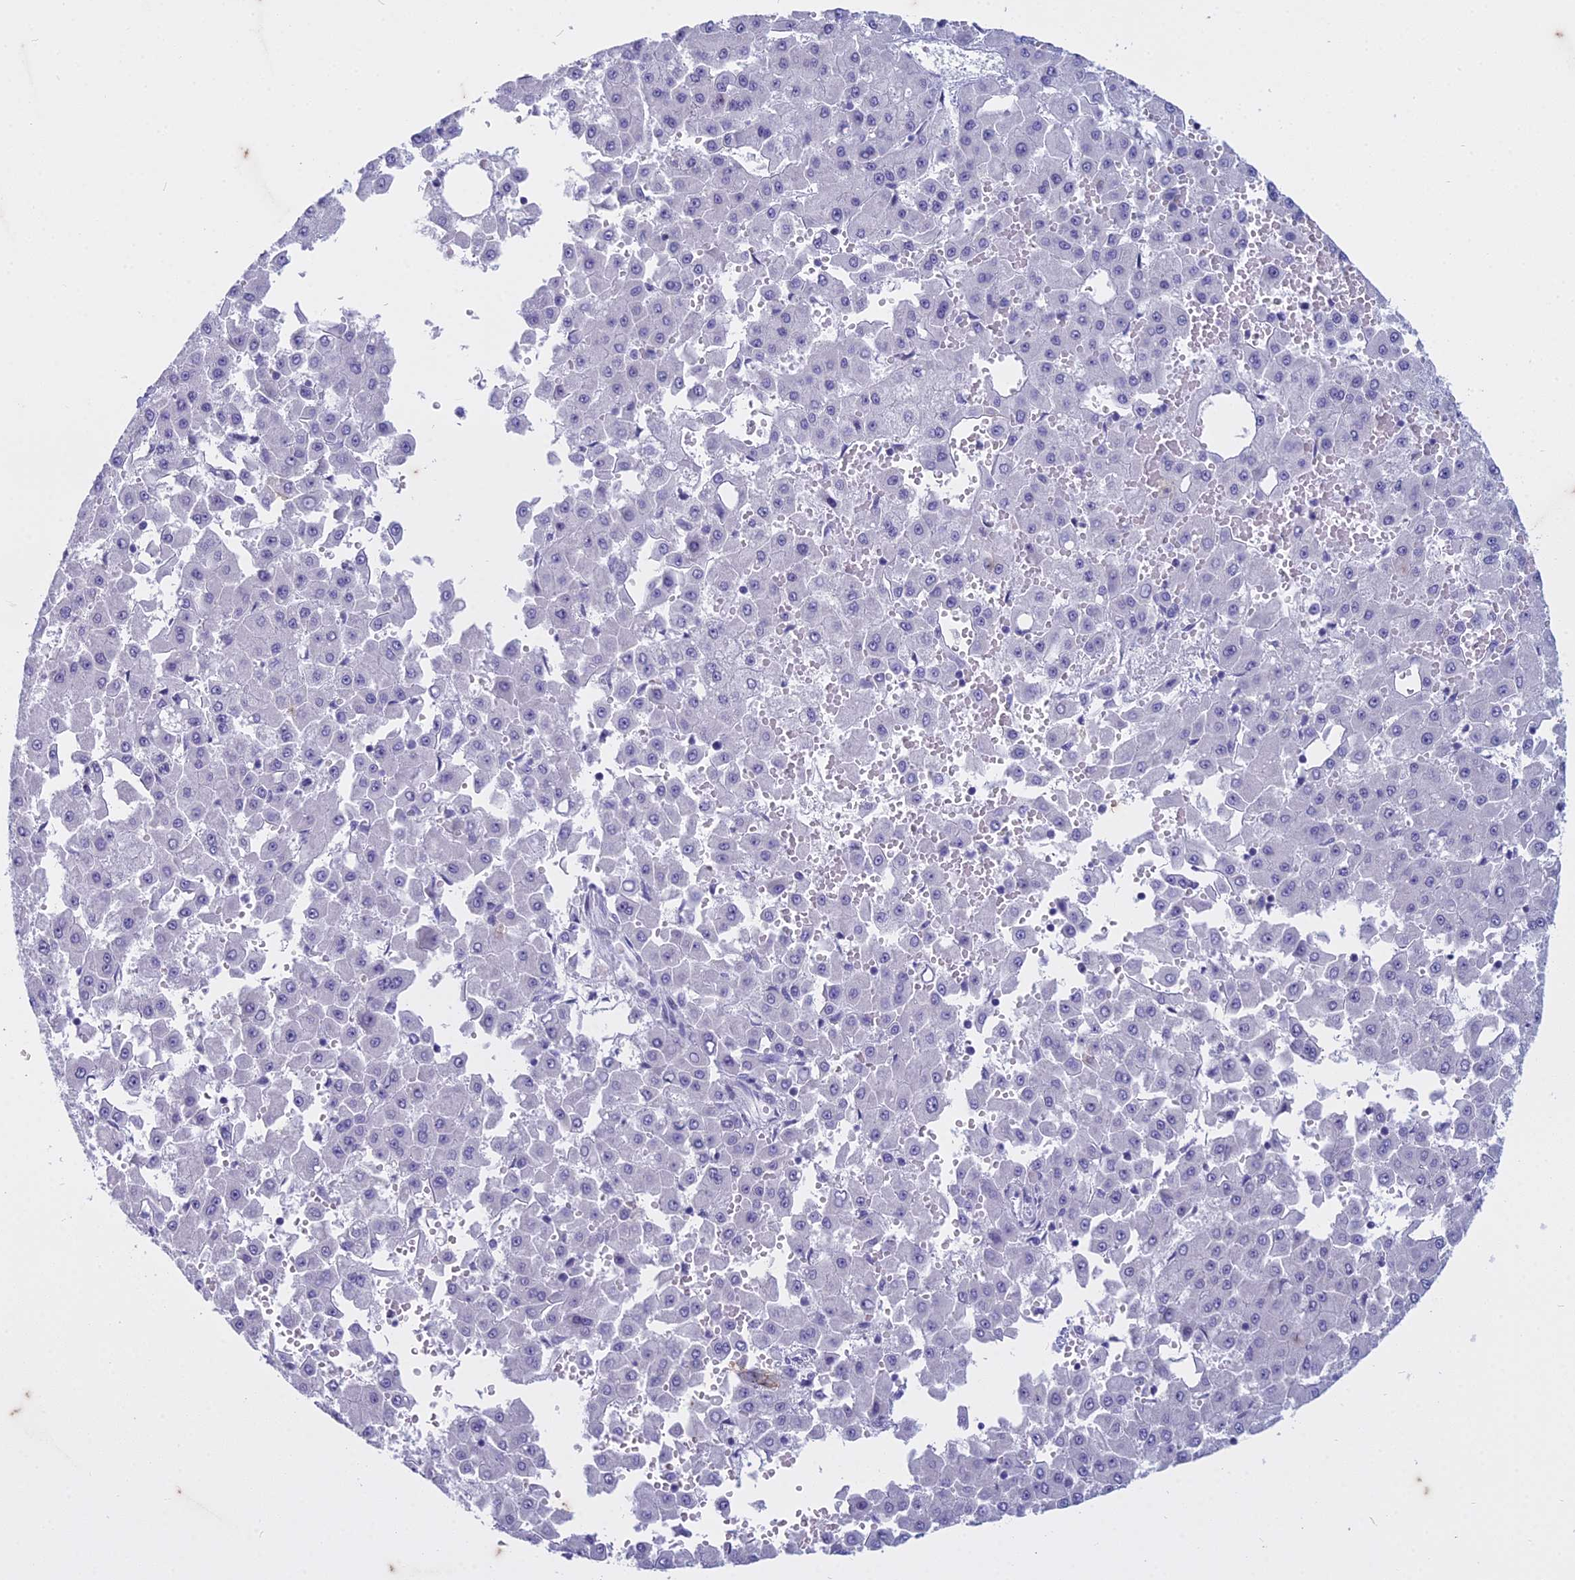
{"staining": {"intensity": "negative", "quantity": "none", "location": "none"}, "tissue": "liver cancer", "cell_type": "Tumor cells", "image_type": "cancer", "snomed": [{"axis": "morphology", "description": "Carcinoma, Hepatocellular, NOS"}, {"axis": "topography", "description": "Liver"}], "caption": "Human hepatocellular carcinoma (liver) stained for a protein using immunohistochemistry reveals no positivity in tumor cells.", "gene": "HMGB4", "patient": {"sex": "male", "age": 47}}